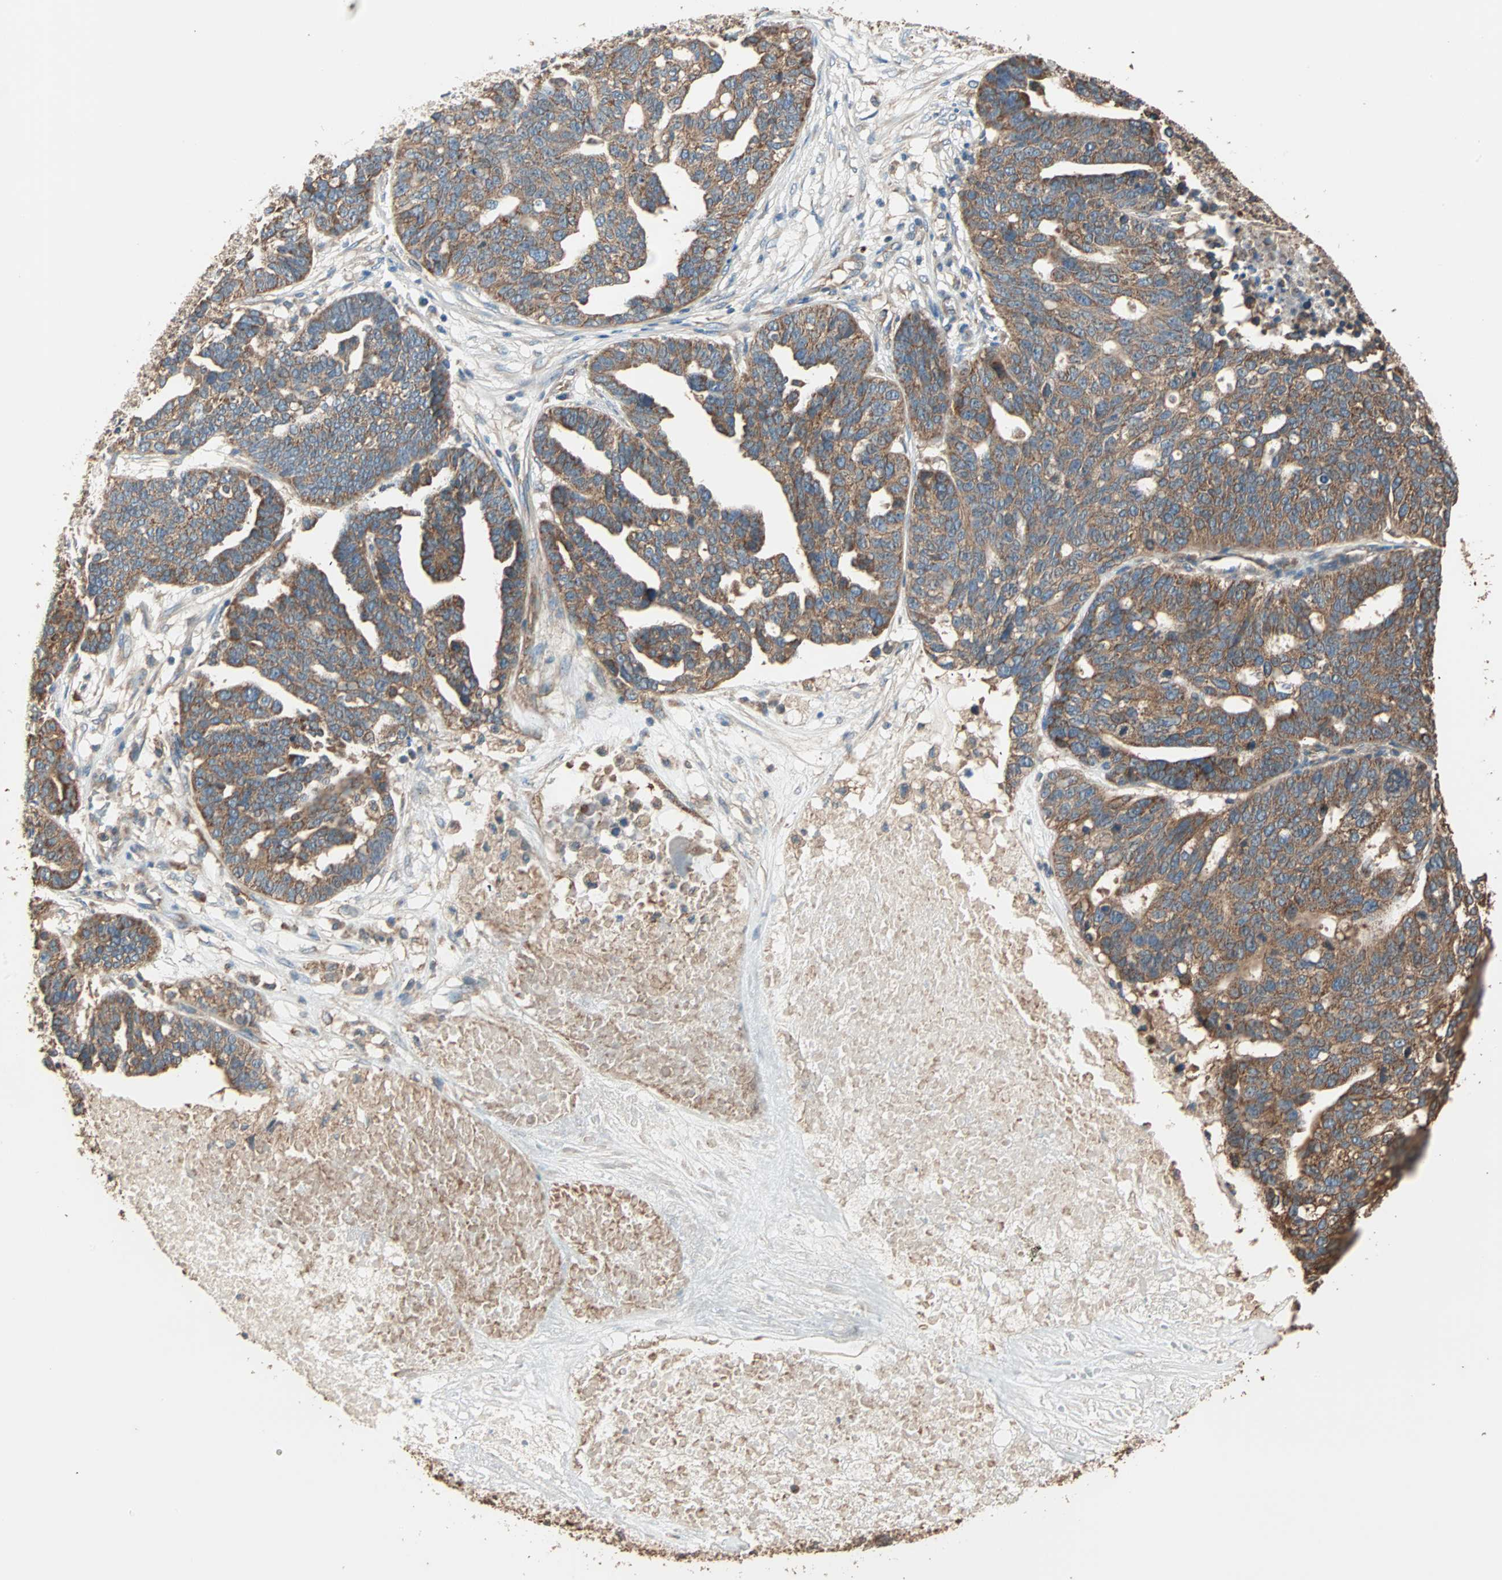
{"staining": {"intensity": "moderate", "quantity": ">75%", "location": "cytoplasmic/membranous"}, "tissue": "ovarian cancer", "cell_type": "Tumor cells", "image_type": "cancer", "snomed": [{"axis": "morphology", "description": "Cystadenocarcinoma, serous, NOS"}, {"axis": "topography", "description": "Ovary"}], "caption": "IHC (DAB (3,3'-diaminobenzidine)) staining of ovarian cancer (serous cystadenocarcinoma) displays moderate cytoplasmic/membranous protein positivity in about >75% of tumor cells.", "gene": "EIF4G2", "patient": {"sex": "female", "age": 59}}